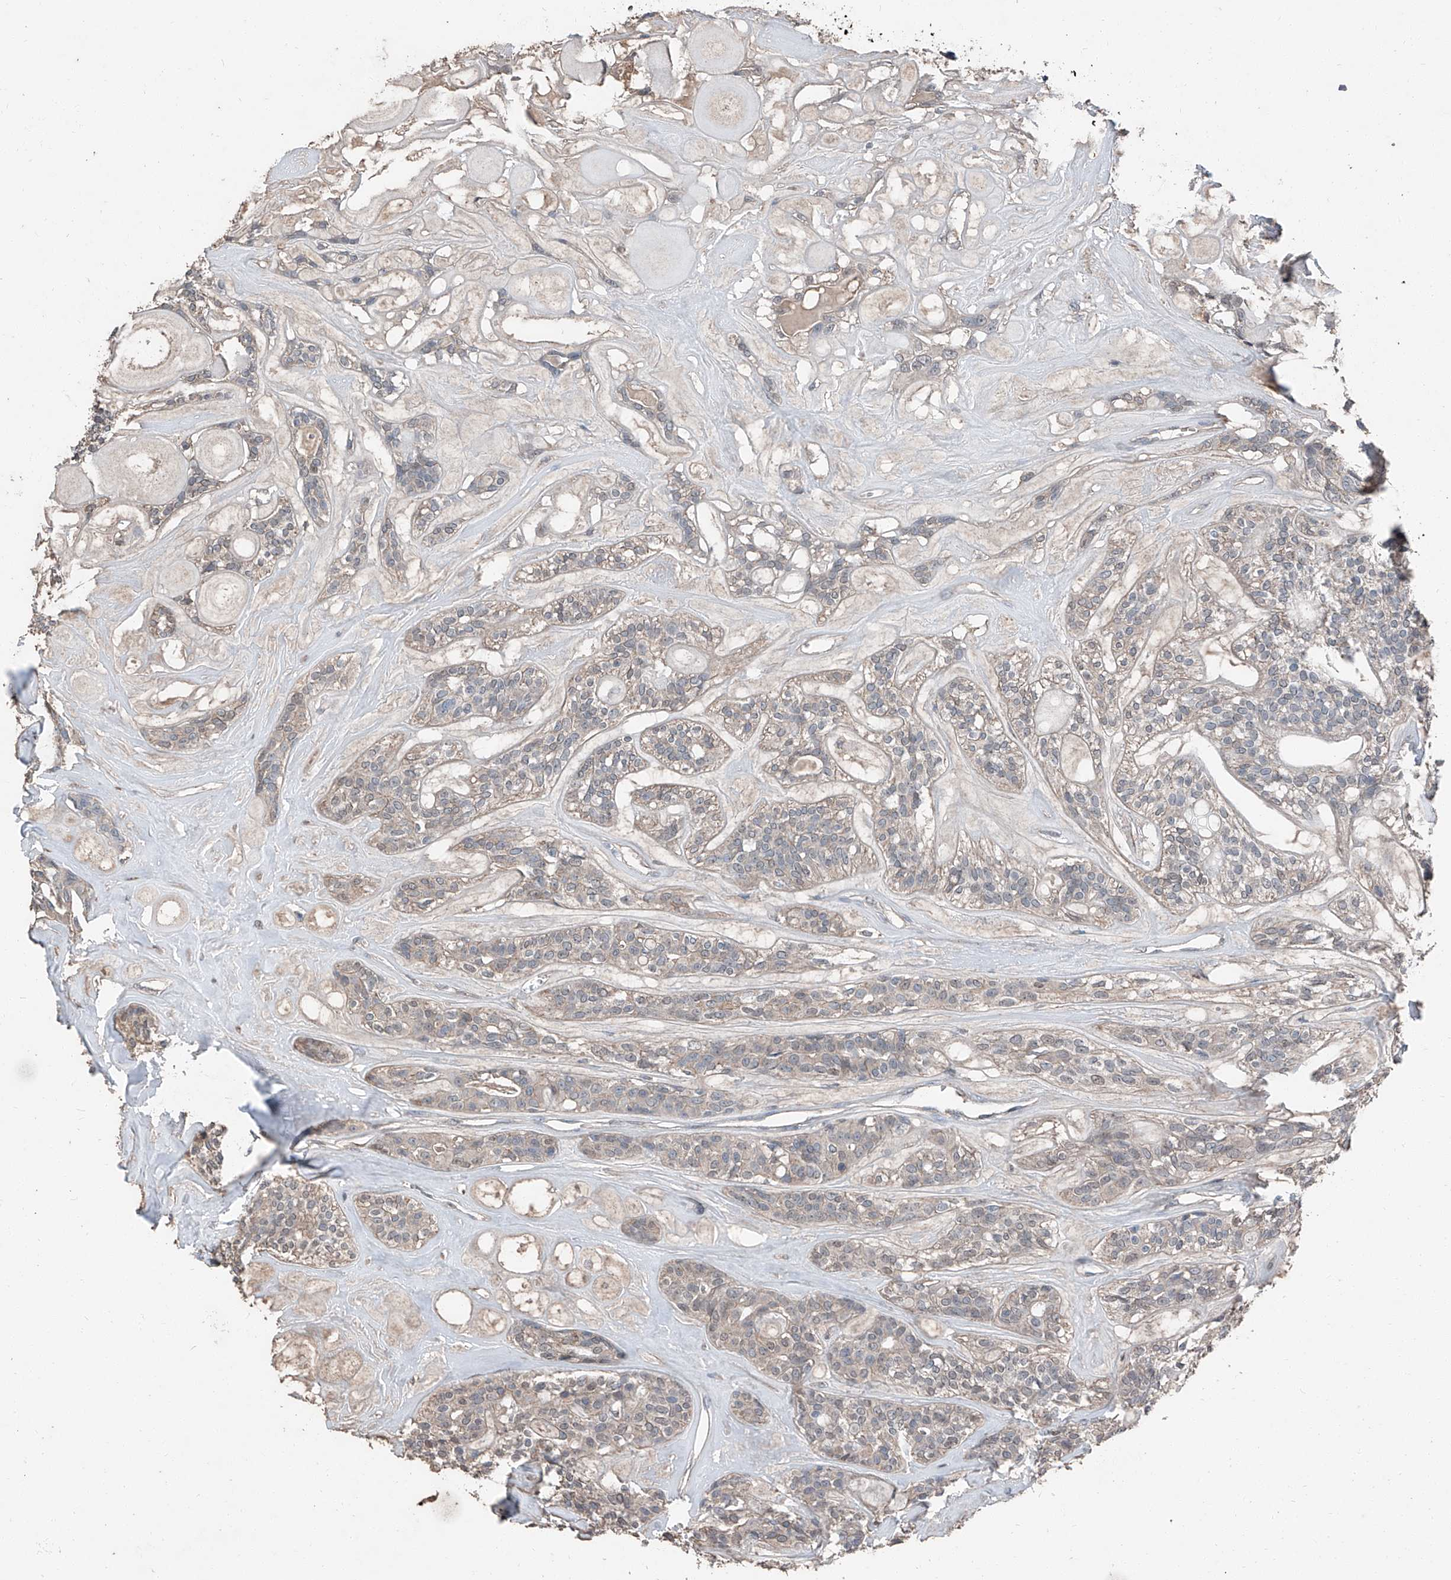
{"staining": {"intensity": "negative", "quantity": "none", "location": "none"}, "tissue": "head and neck cancer", "cell_type": "Tumor cells", "image_type": "cancer", "snomed": [{"axis": "morphology", "description": "Adenocarcinoma, NOS"}, {"axis": "topography", "description": "Head-Neck"}], "caption": "This histopathology image is of head and neck cancer (adenocarcinoma) stained with immunohistochemistry to label a protein in brown with the nuclei are counter-stained blue. There is no expression in tumor cells.", "gene": "MAMLD1", "patient": {"sex": "male", "age": 66}}